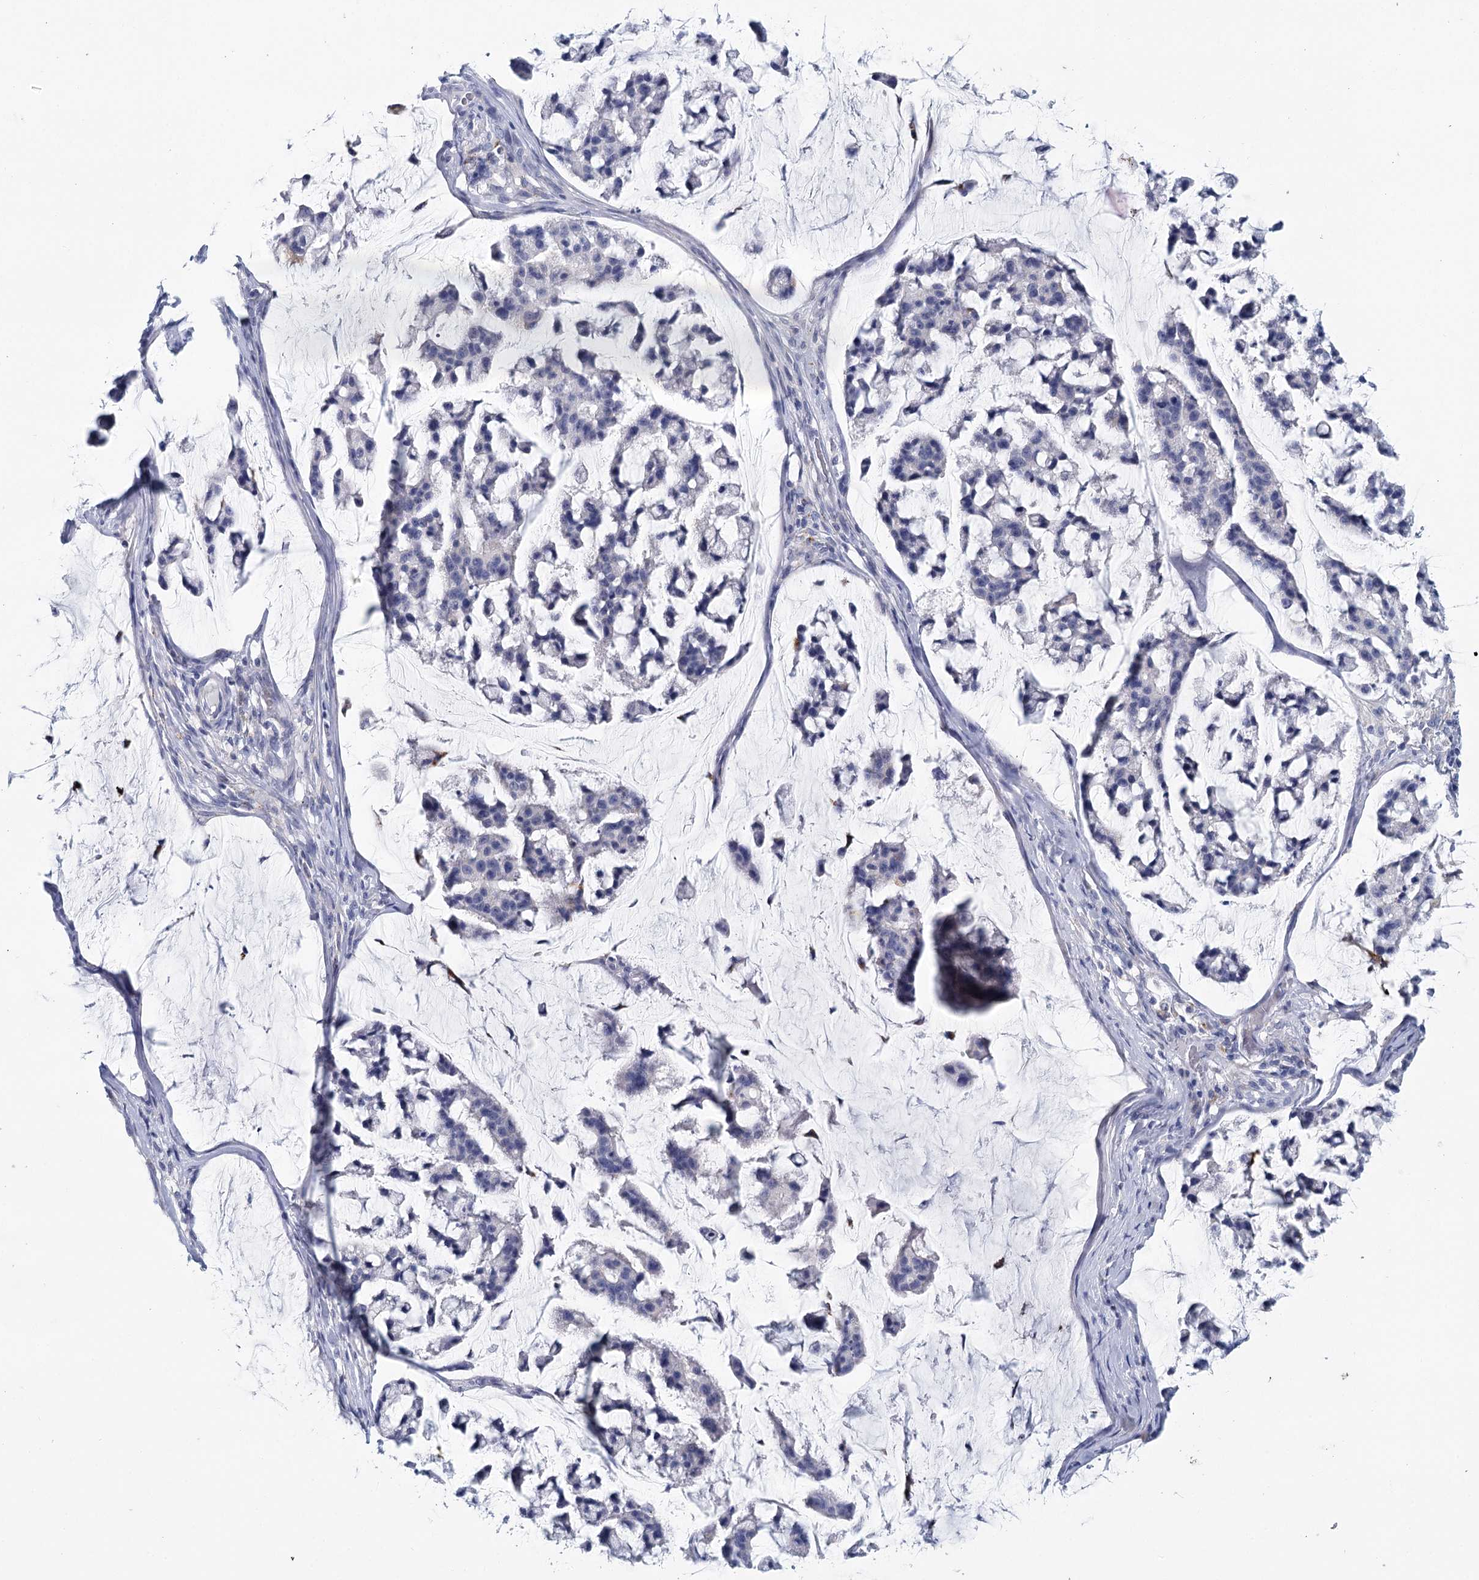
{"staining": {"intensity": "negative", "quantity": "none", "location": "none"}, "tissue": "stomach cancer", "cell_type": "Tumor cells", "image_type": "cancer", "snomed": [{"axis": "morphology", "description": "Adenocarcinoma, NOS"}, {"axis": "topography", "description": "Stomach, lower"}], "caption": "There is no significant expression in tumor cells of stomach cancer (adenocarcinoma).", "gene": "METTL7B", "patient": {"sex": "male", "age": 67}}